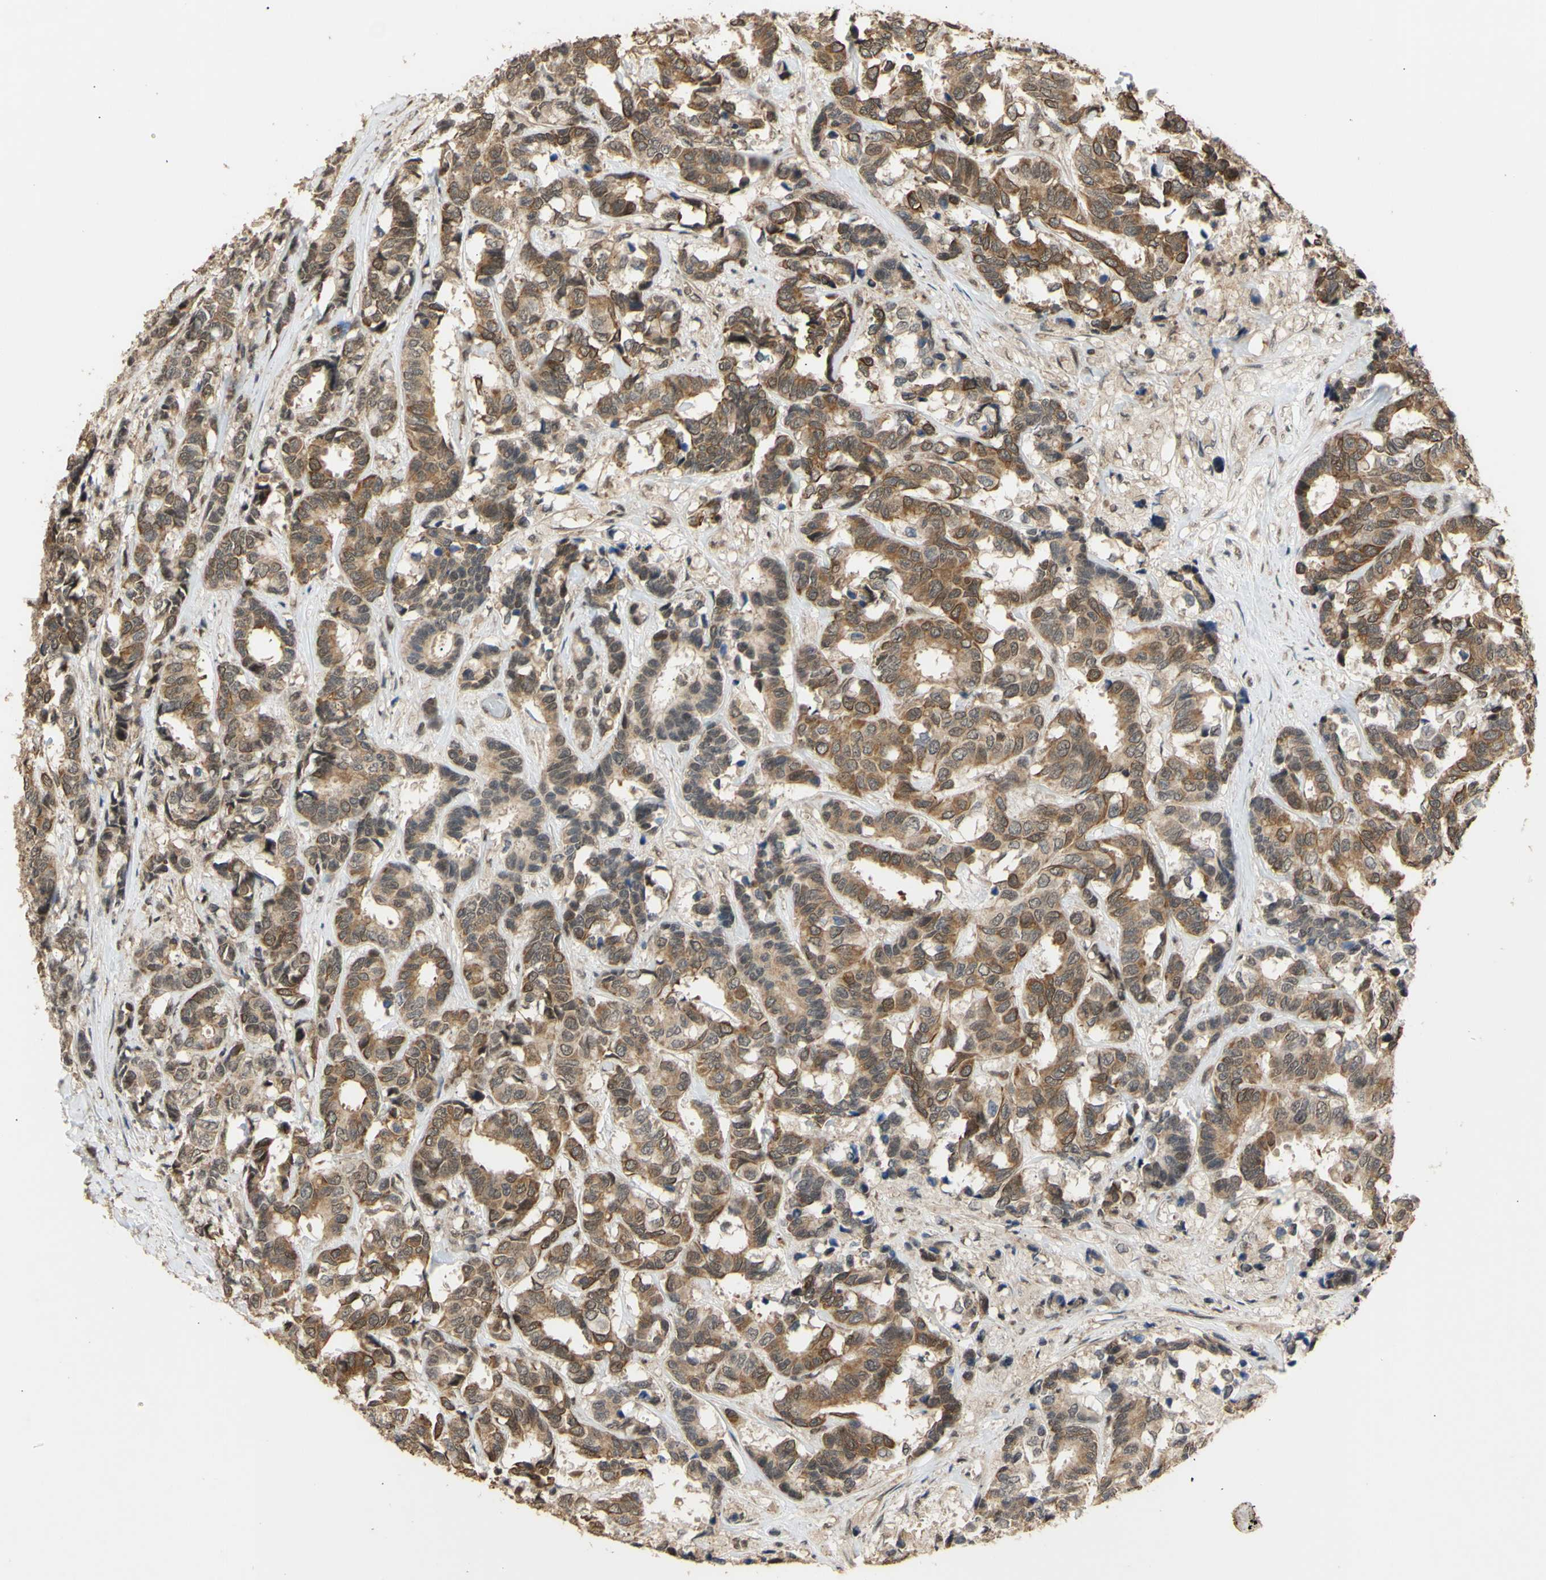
{"staining": {"intensity": "moderate", "quantity": ">75%", "location": "cytoplasmic/membranous"}, "tissue": "breast cancer", "cell_type": "Tumor cells", "image_type": "cancer", "snomed": [{"axis": "morphology", "description": "Duct carcinoma"}, {"axis": "topography", "description": "Breast"}], "caption": "Human breast invasive ductal carcinoma stained for a protein (brown) exhibits moderate cytoplasmic/membranous positive staining in approximately >75% of tumor cells.", "gene": "GTF2E2", "patient": {"sex": "female", "age": 87}}